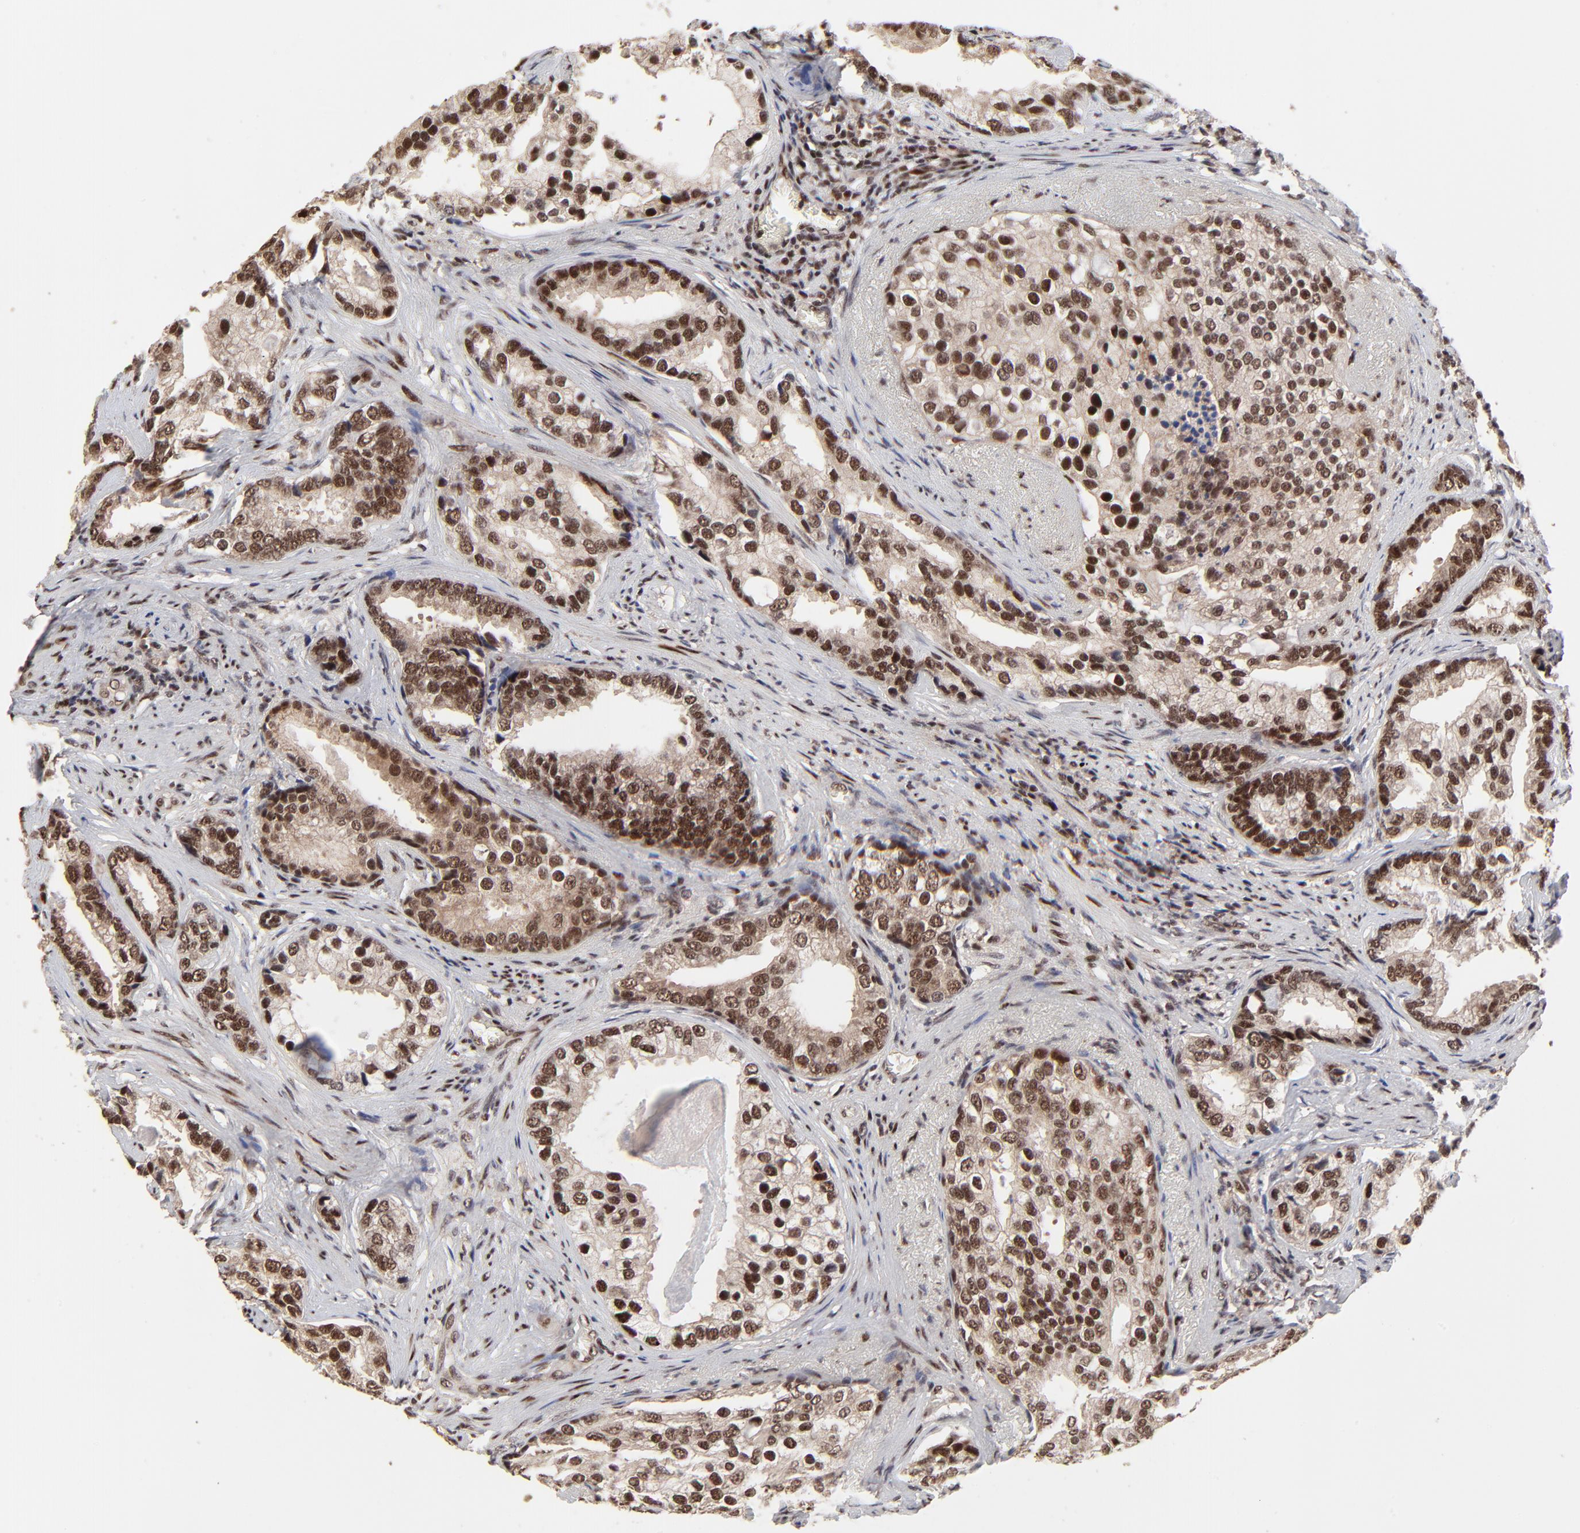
{"staining": {"intensity": "strong", "quantity": ">75%", "location": "nuclear"}, "tissue": "prostate cancer", "cell_type": "Tumor cells", "image_type": "cancer", "snomed": [{"axis": "morphology", "description": "Adenocarcinoma, Low grade"}, {"axis": "topography", "description": "Prostate"}], "caption": "Prostate low-grade adenocarcinoma stained with a protein marker displays strong staining in tumor cells.", "gene": "RBM22", "patient": {"sex": "male", "age": 71}}